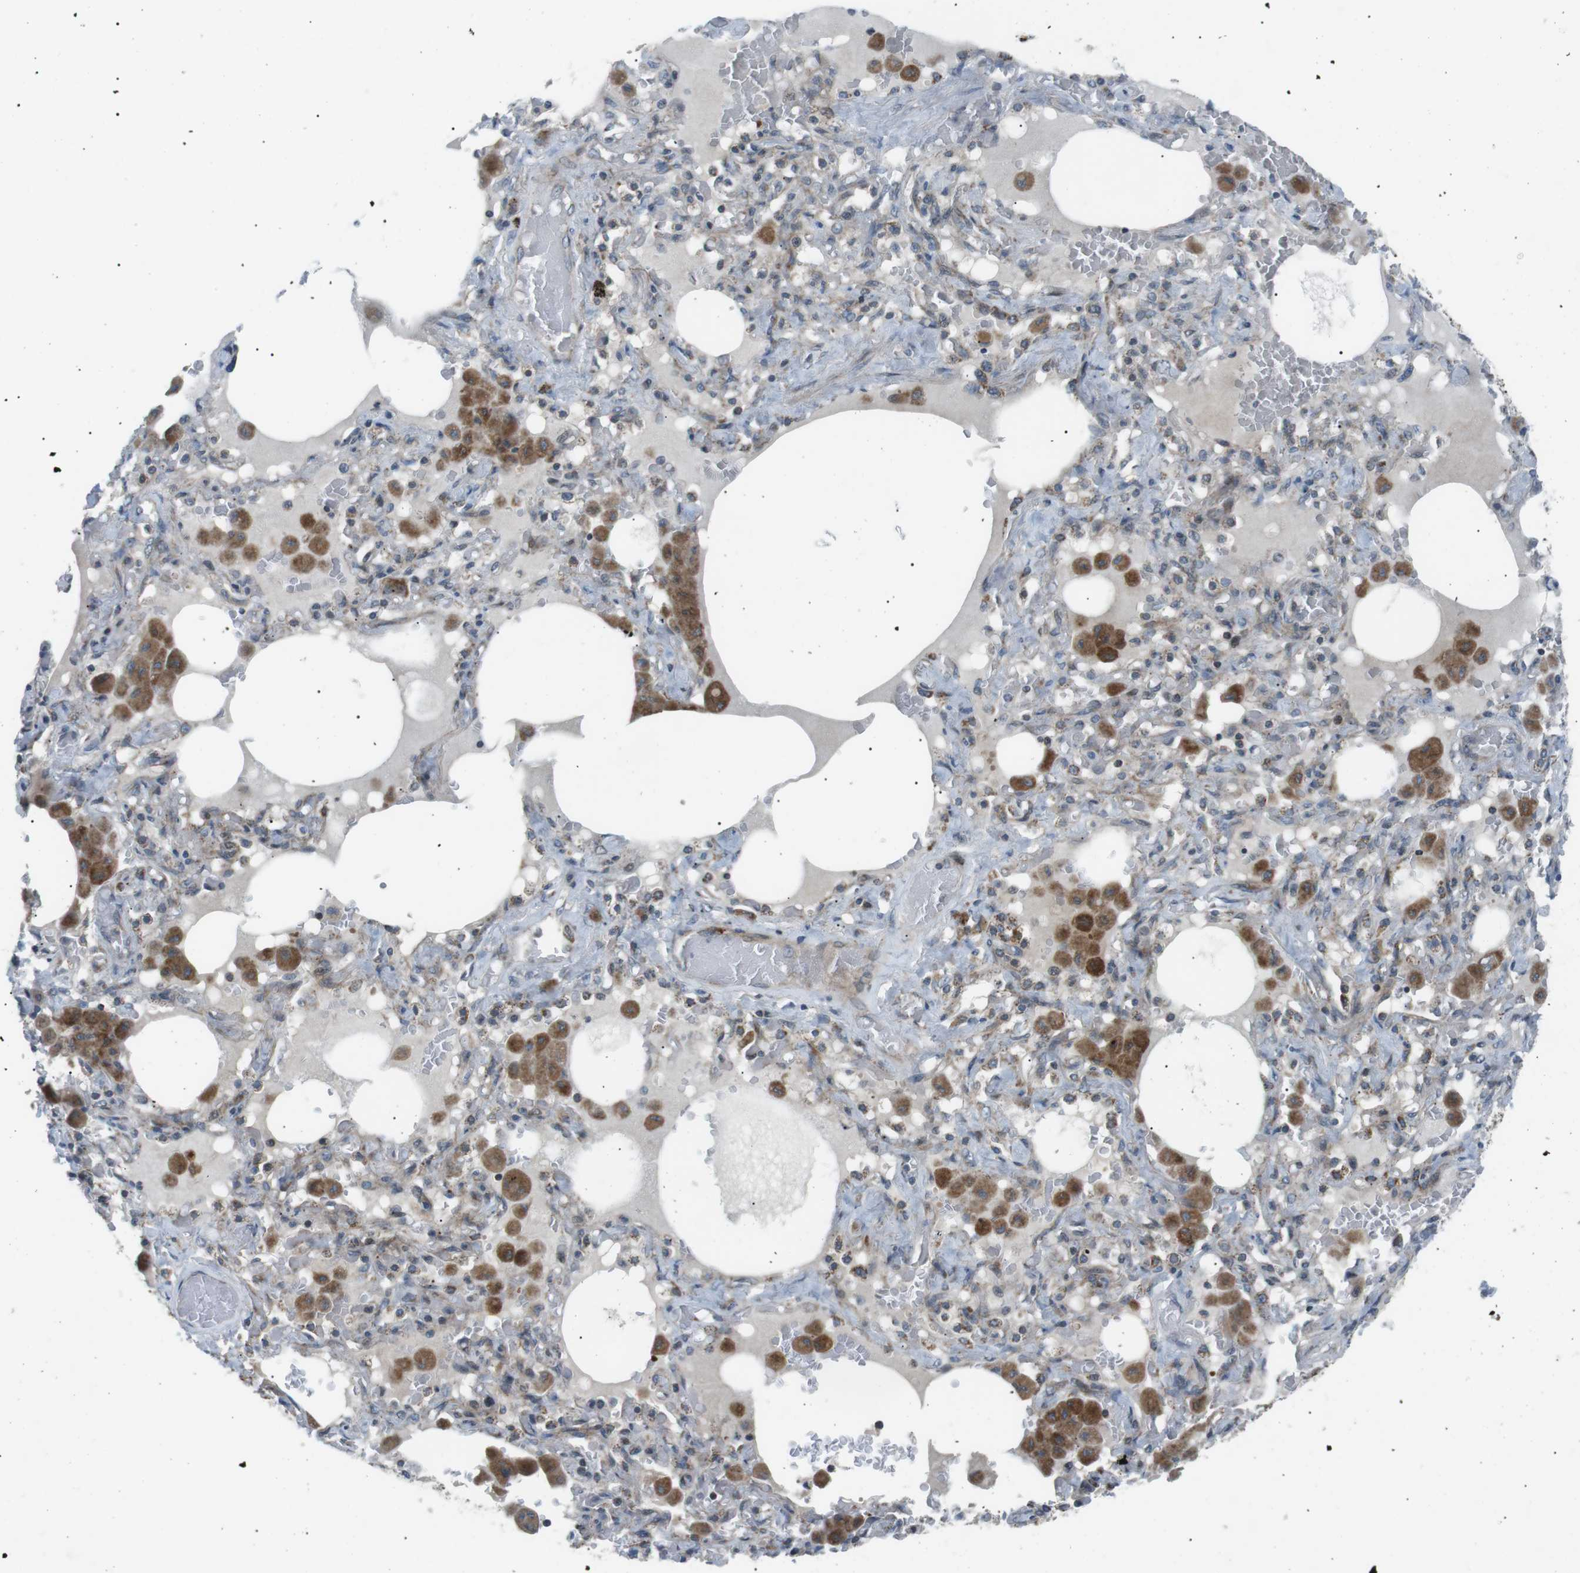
{"staining": {"intensity": "negative", "quantity": "none", "location": "none"}, "tissue": "lung cancer", "cell_type": "Tumor cells", "image_type": "cancer", "snomed": [{"axis": "morphology", "description": "Squamous cell carcinoma, NOS"}, {"axis": "topography", "description": "Lung"}], "caption": "This is a micrograph of IHC staining of lung cancer (squamous cell carcinoma), which shows no expression in tumor cells.", "gene": "ARID5B", "patient": {"sex": "female", "age": 47}}